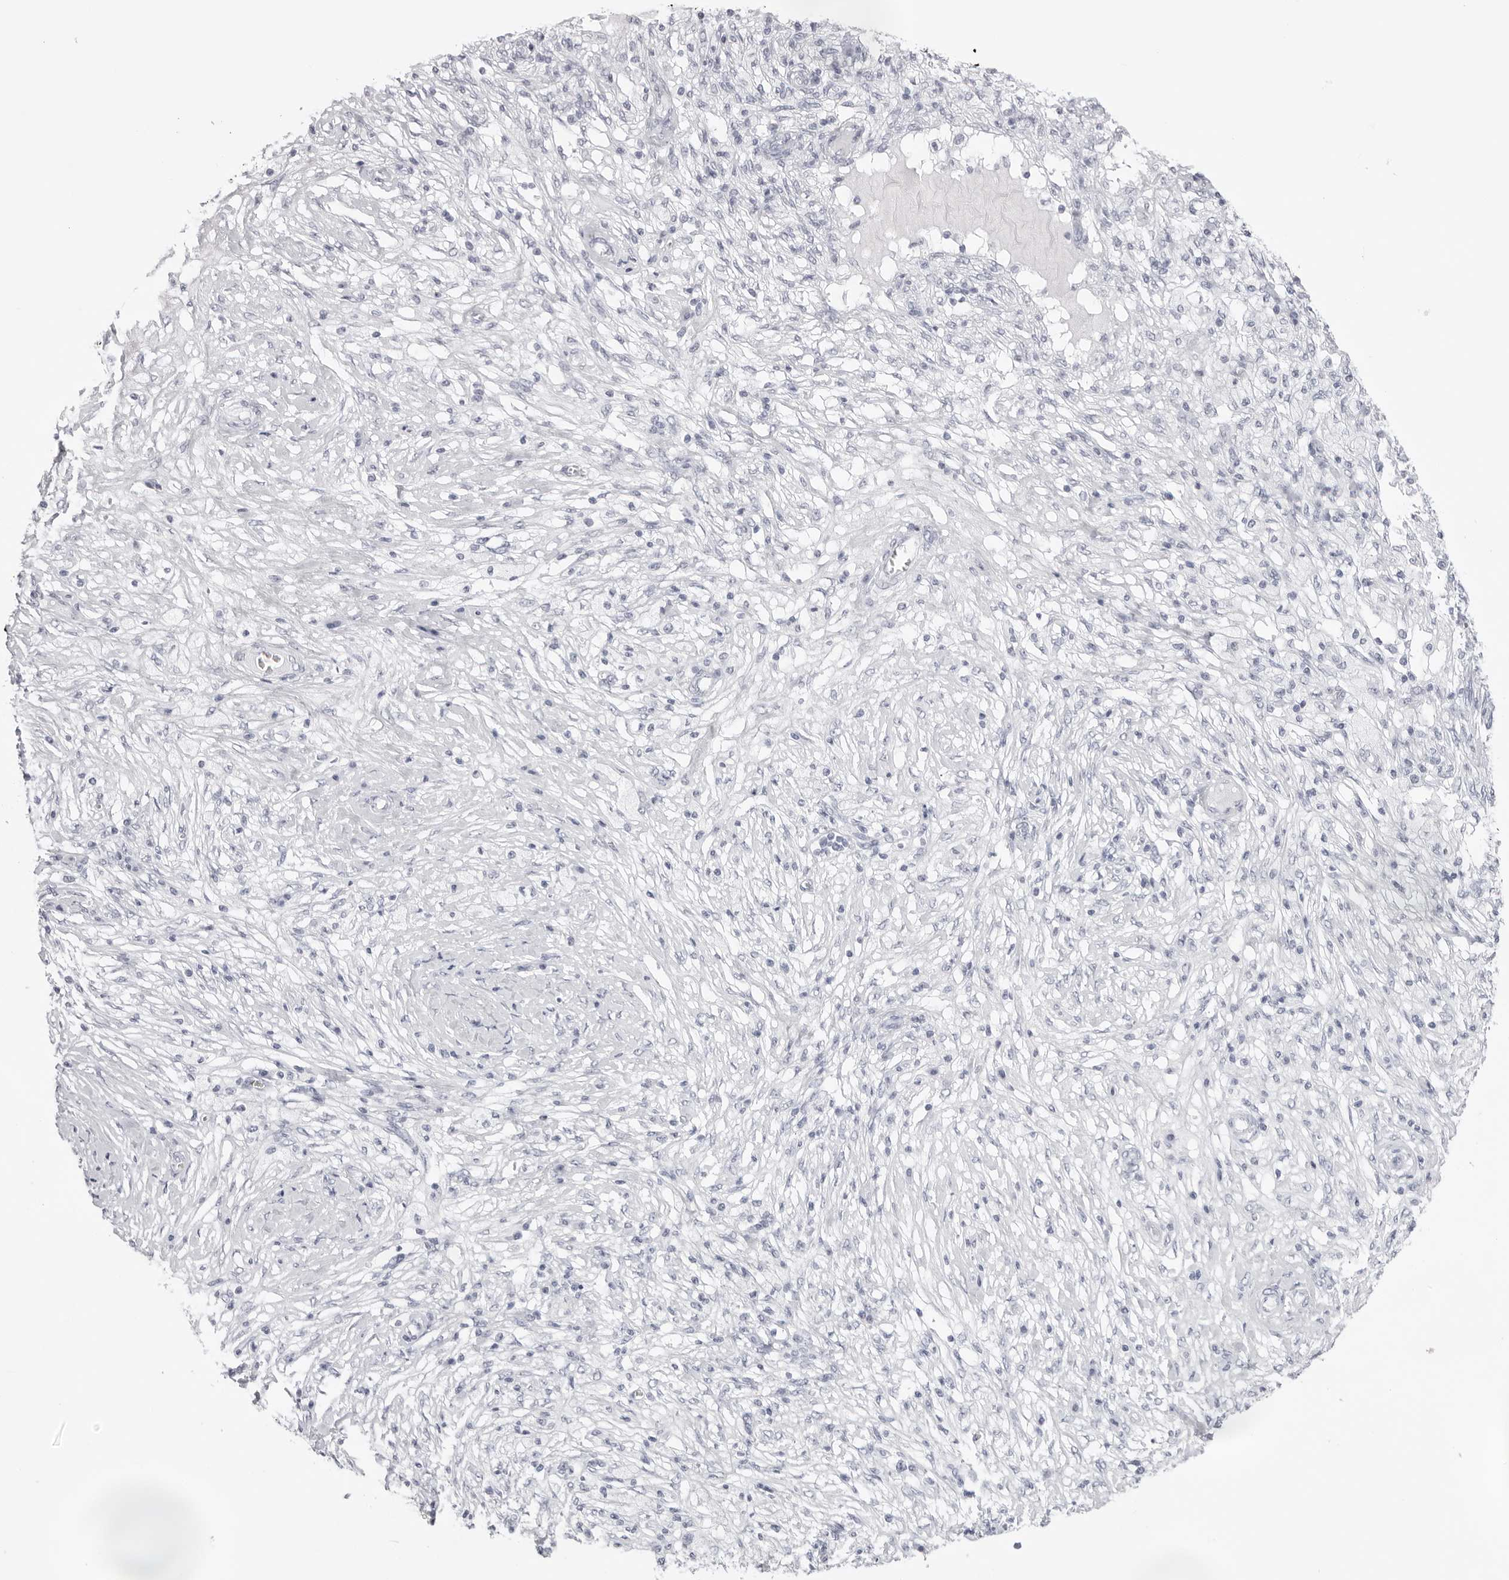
{"staining": {"intensity": "negative", "quantity": "none", "location": "none"}, "tissue": "ovarian cancer", "cell_type": "Tumor cells", "image_type": "cancer", "snomed": [{"axis": "morphology", "description": "Carcinoma, endometroid"}, {"axis": "topography", "description": "Ovary"}], "caption": "A high-resolution photomicrograph shows IHC staining of ovarian endometroid carcinoma, which reveals no significant expression in tumor cells.", "gene": "KLK12", "patient": {"sex": "female", "age": 42}}